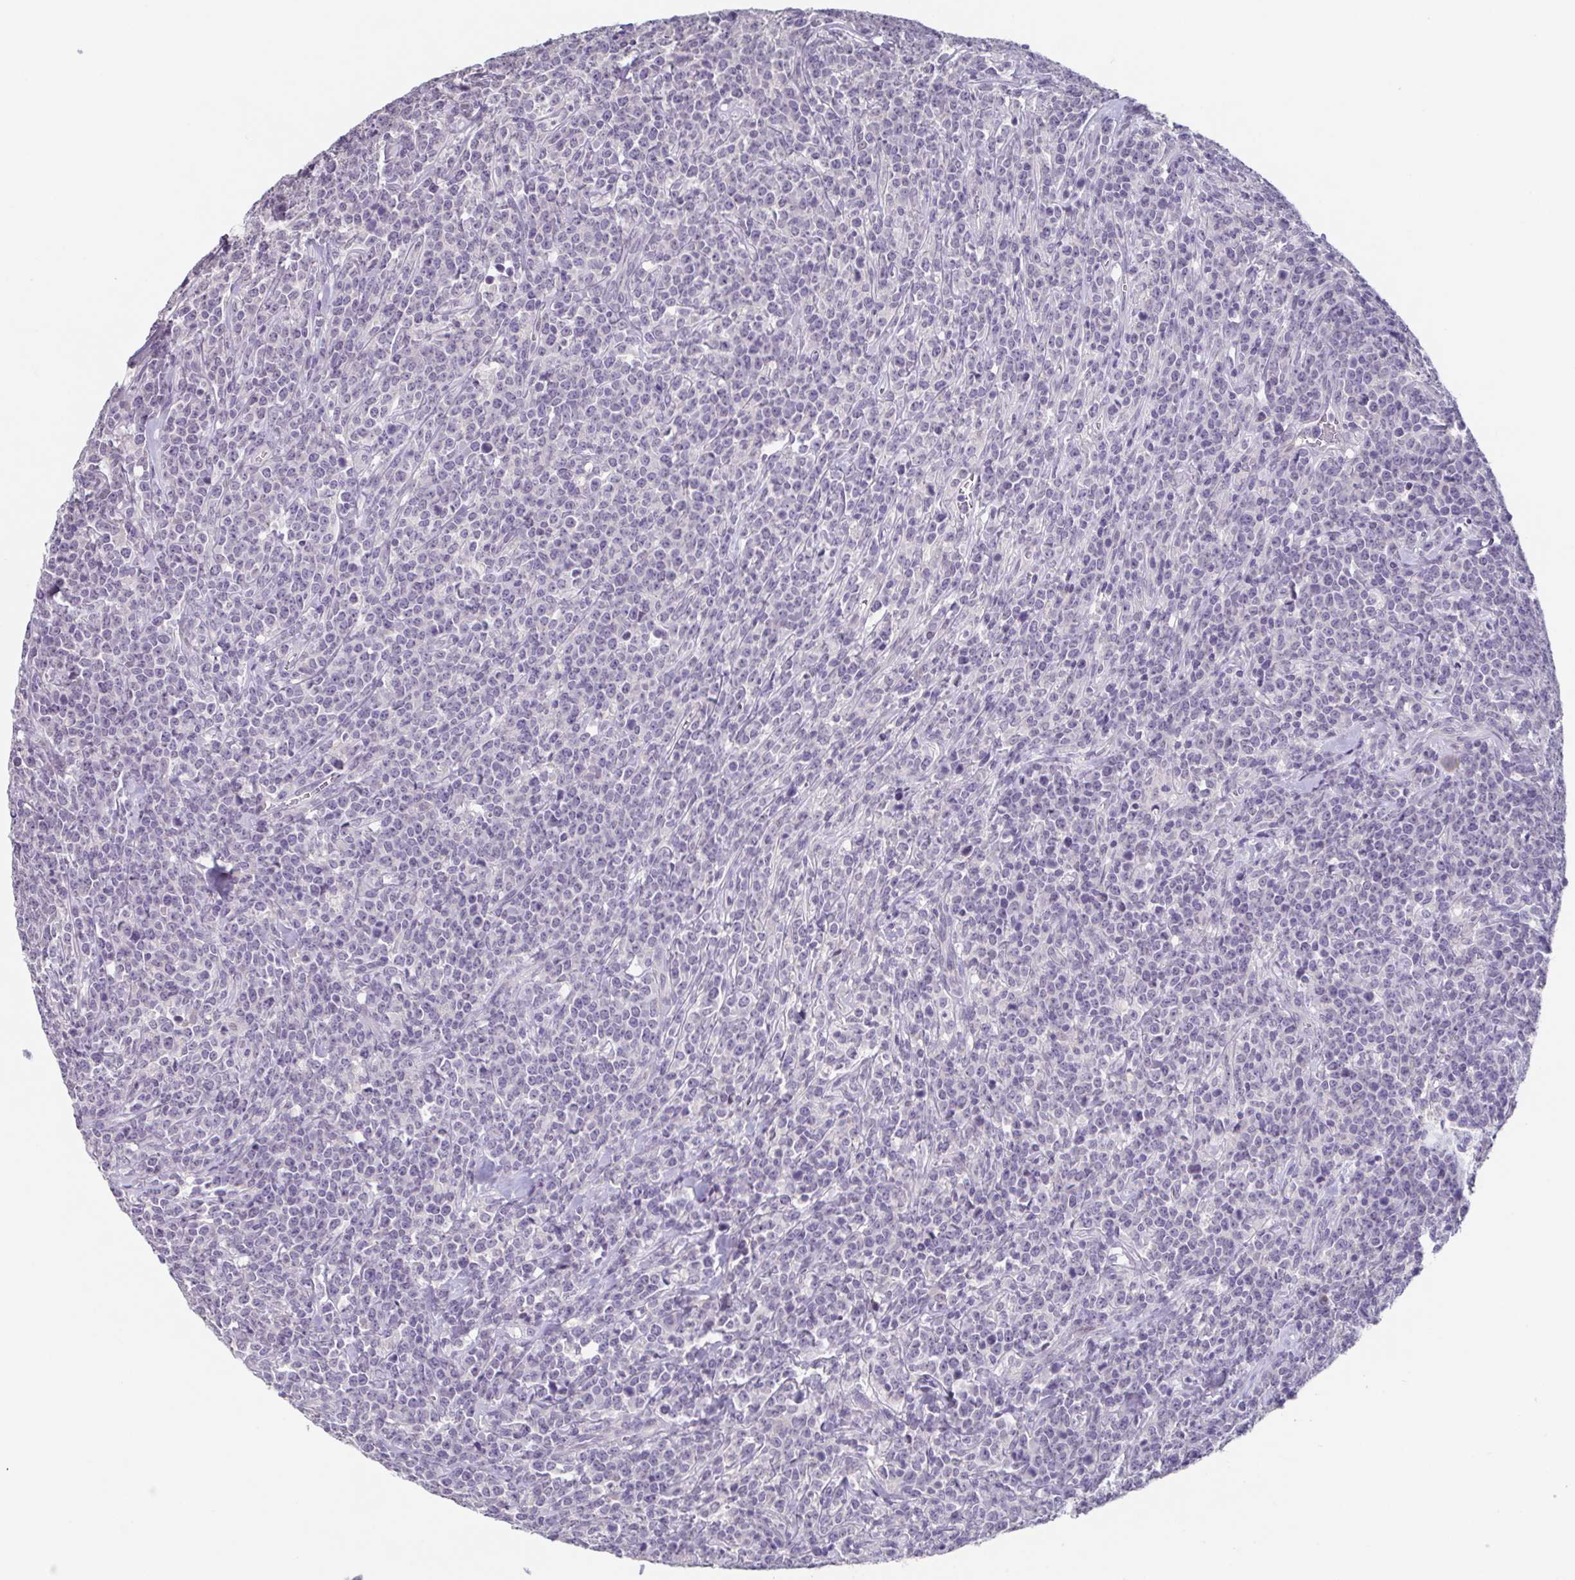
{"staining": {"intensity": "negative", "quantity": "none", "location": "none"}, "tissue": "lymphoma", "cell_type": "Tumor cells", "image_type": "cancer", "snomed": [{"axis": "morphology", "description": "Malignant lymphoma, non-Hodgkin's type, High grade"}, {"axis": "topography", "description": "Small intestine"}], "caption": "An immunohistochemistry (IHC) image of high-grade malignant lymphoma, non-Hodgkin's type is shown. There is no staining in tumor cells of high-grade malignant lymphoma, non-Hodgkin's type.", "gene": "GHRL", "patient": {"sex": "female", "age": 56}}